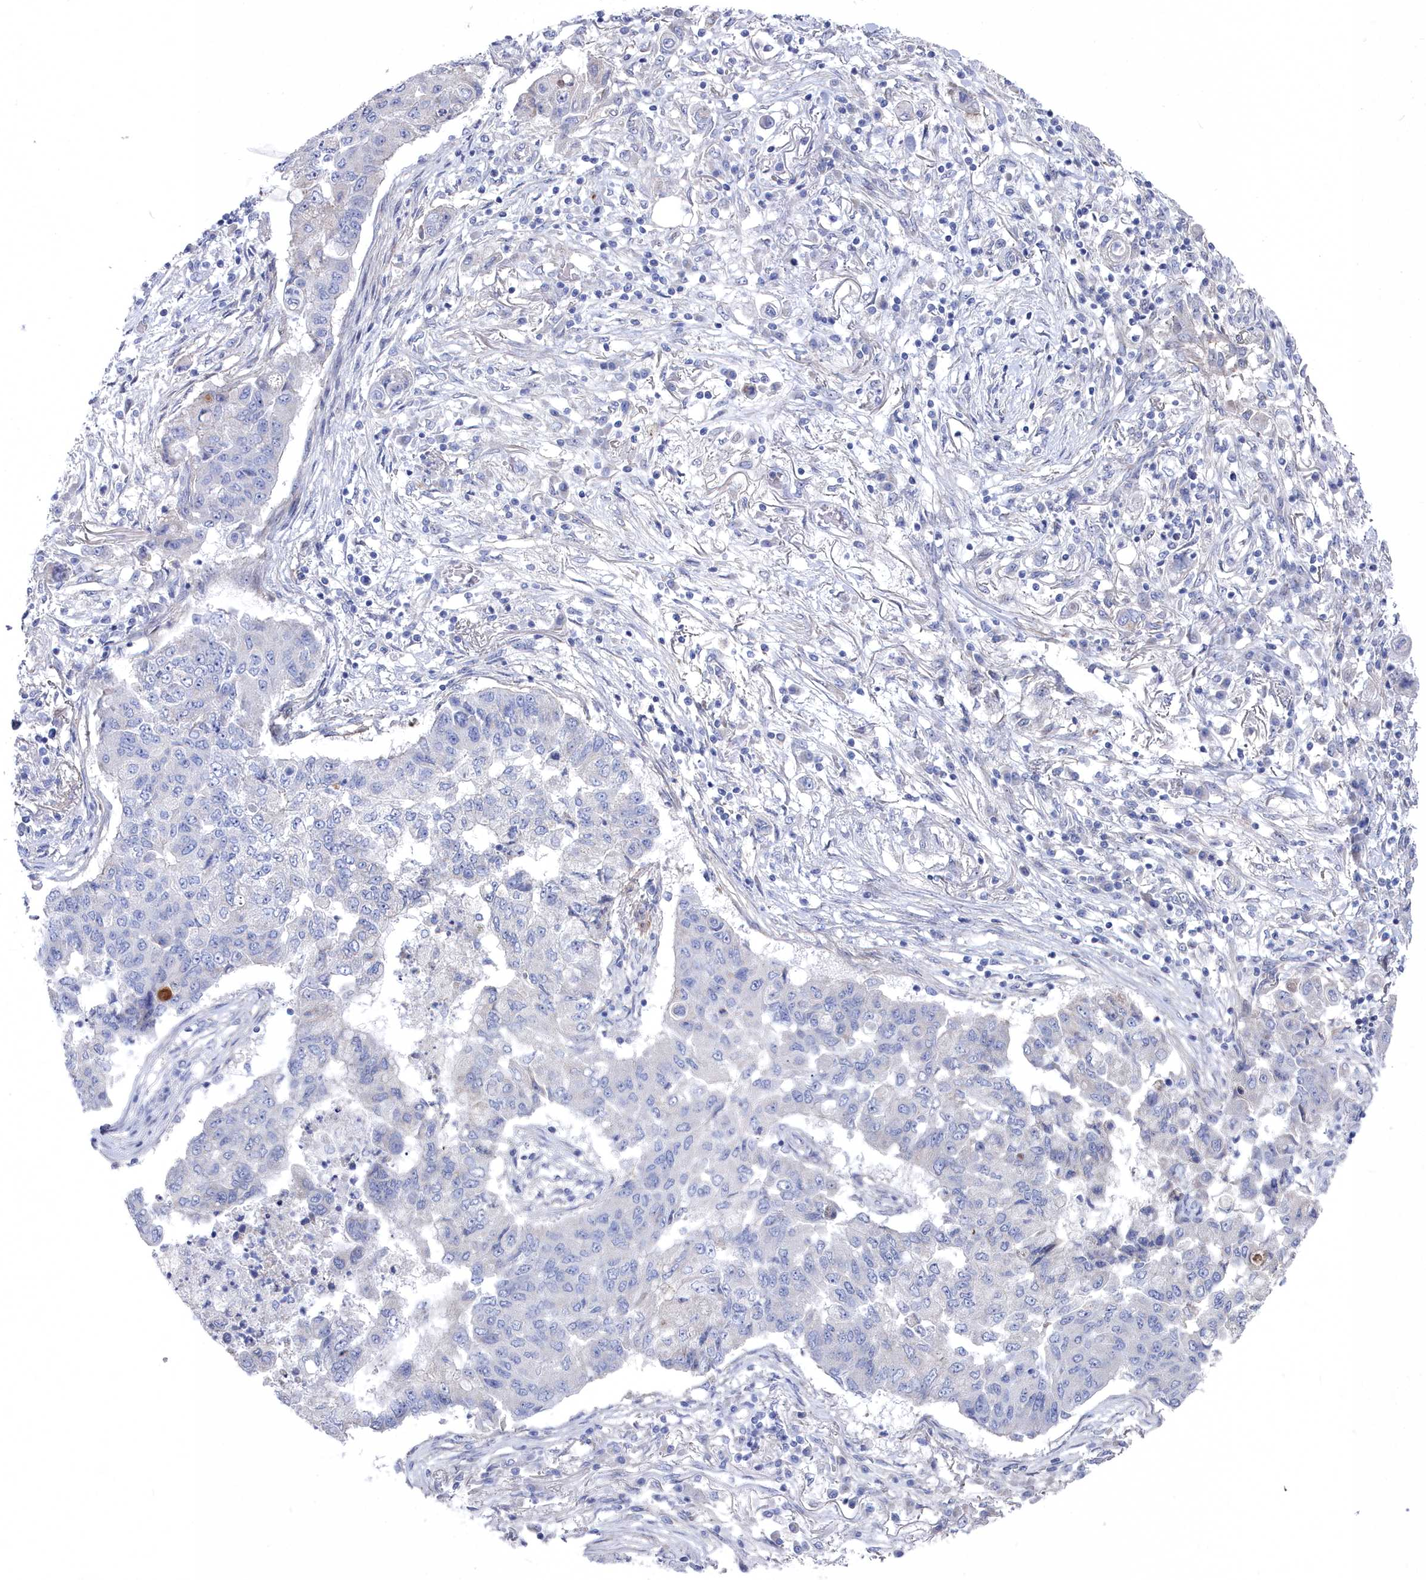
{"staining": {"intensity": "negative", "quantity": "none", "location": "none"}, "tissue": "lung cancer", "cell_type": "Tumor cells", "image_type": "cancer", "snomed": [{"axis": "morphology", "description": "Squamous cell carcinoma, NOS"}, {"axis": "topography", "description": "Lung"}], "caption": "Immunohistochemistry (IHC) of human squamous cell carcinoma (lung) shows no positivity in tumor cells. Nuclei are stained in blue.", "gene": "SHISAL2A", "patient": {"sex": "male", "age": 74}}